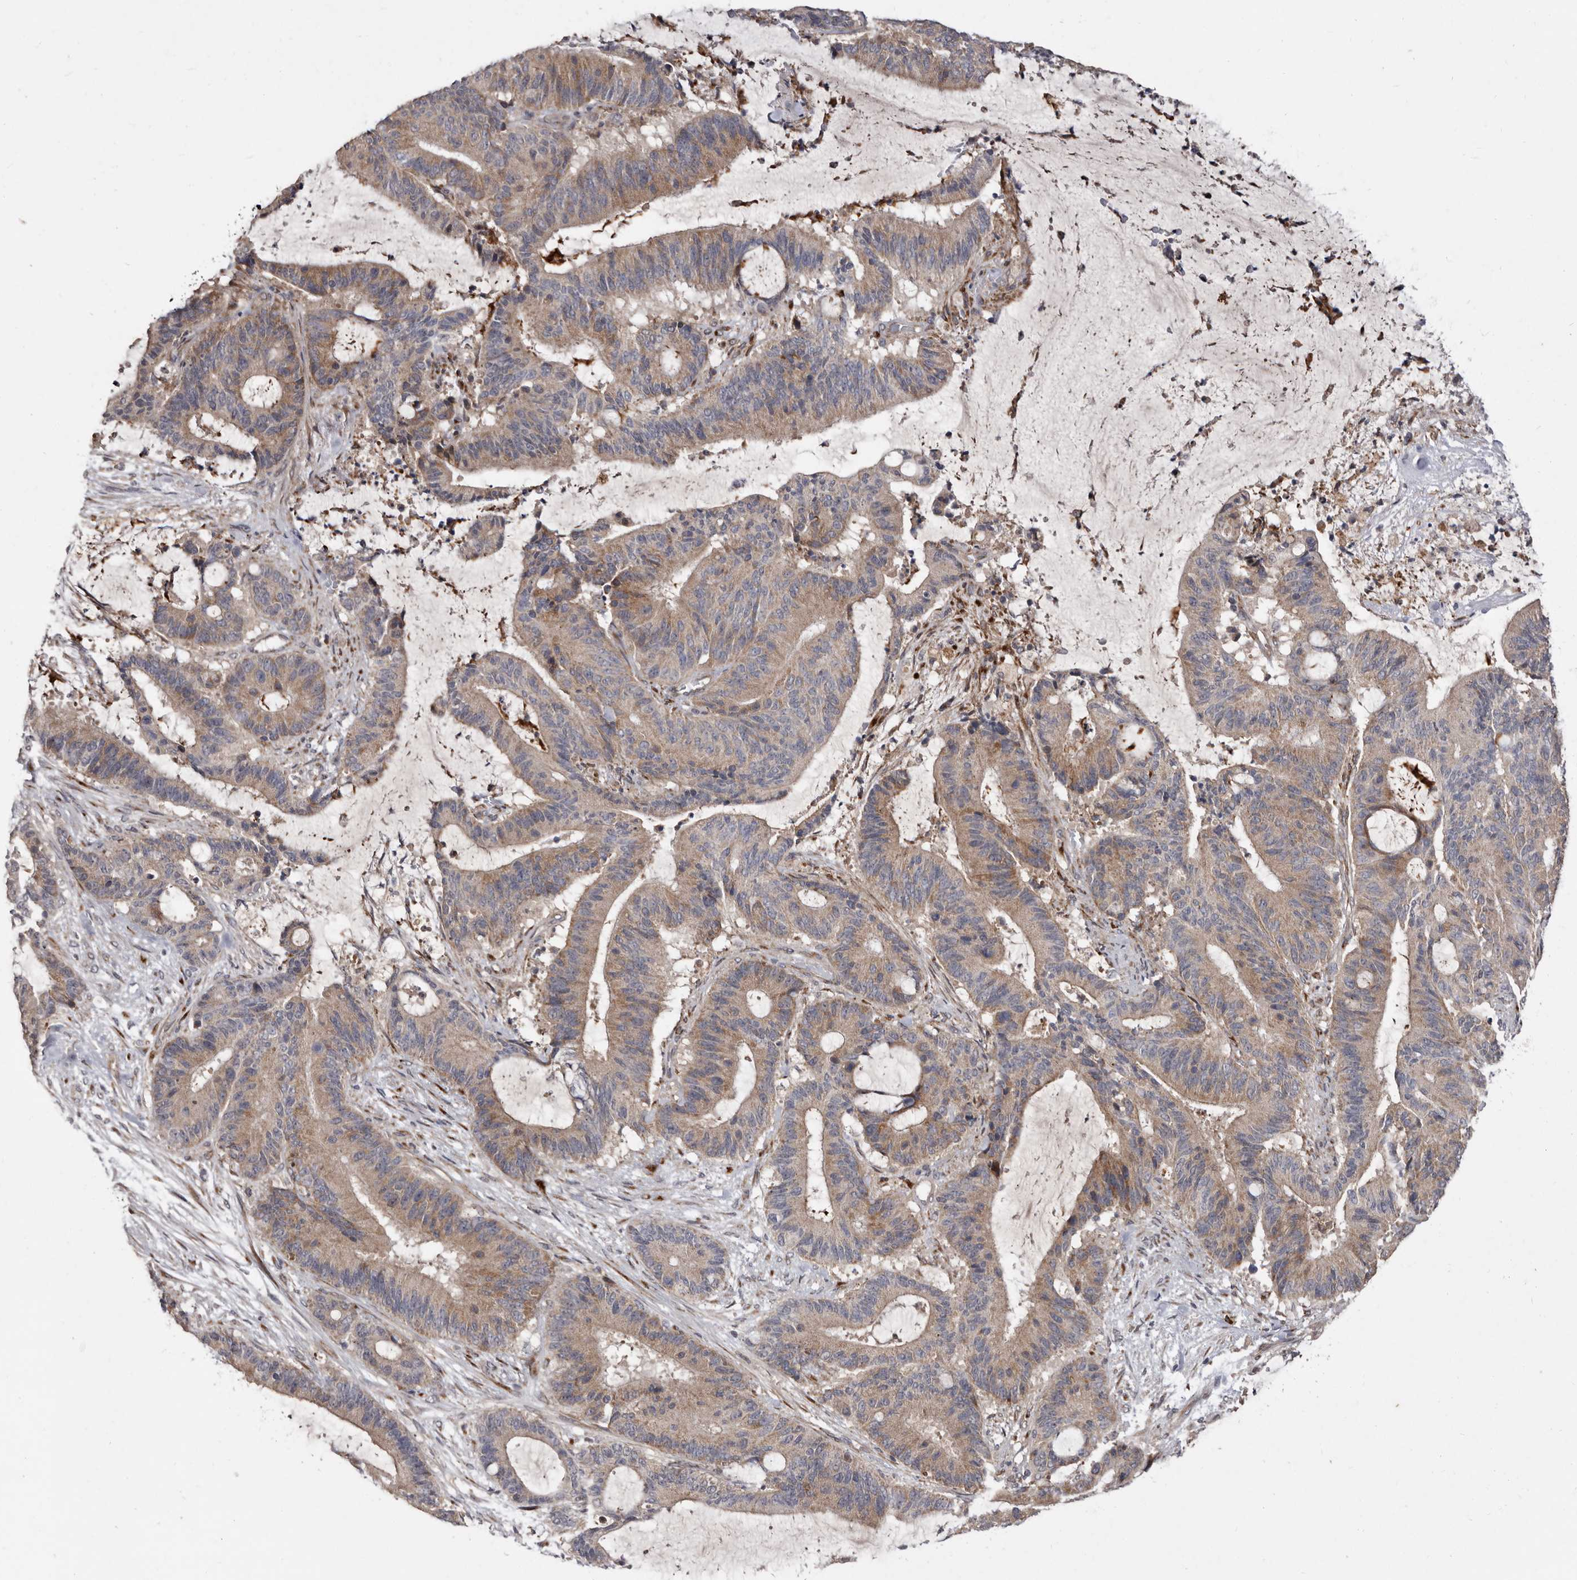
{"staining": {"intensity": "moderate", "quantity": ">75%", "location": "cytoplasmic/membranous"}, "tissue": "liver cancer", "cell_type": "Tumor cells", "image_type": "cancer", "snomed": [{"axis": "morphology", "description": "Normal tissue, NOS"}, {"axis": "morphology", "description": "Cholangiocarcinoma"}, {"axis": "topography", "description": "Liver"}, {"axis": "topography", "description": "Peripheral nerve tissue"}], "caption": "Protein staining of liver cancer (cholangiocarcinoma) tissue reveals moderate cytoplasmic/membranous staining in about >75% of tumor cells.", "gene": "FLAD1", "patient": {"sex": "female", "age": 73}}